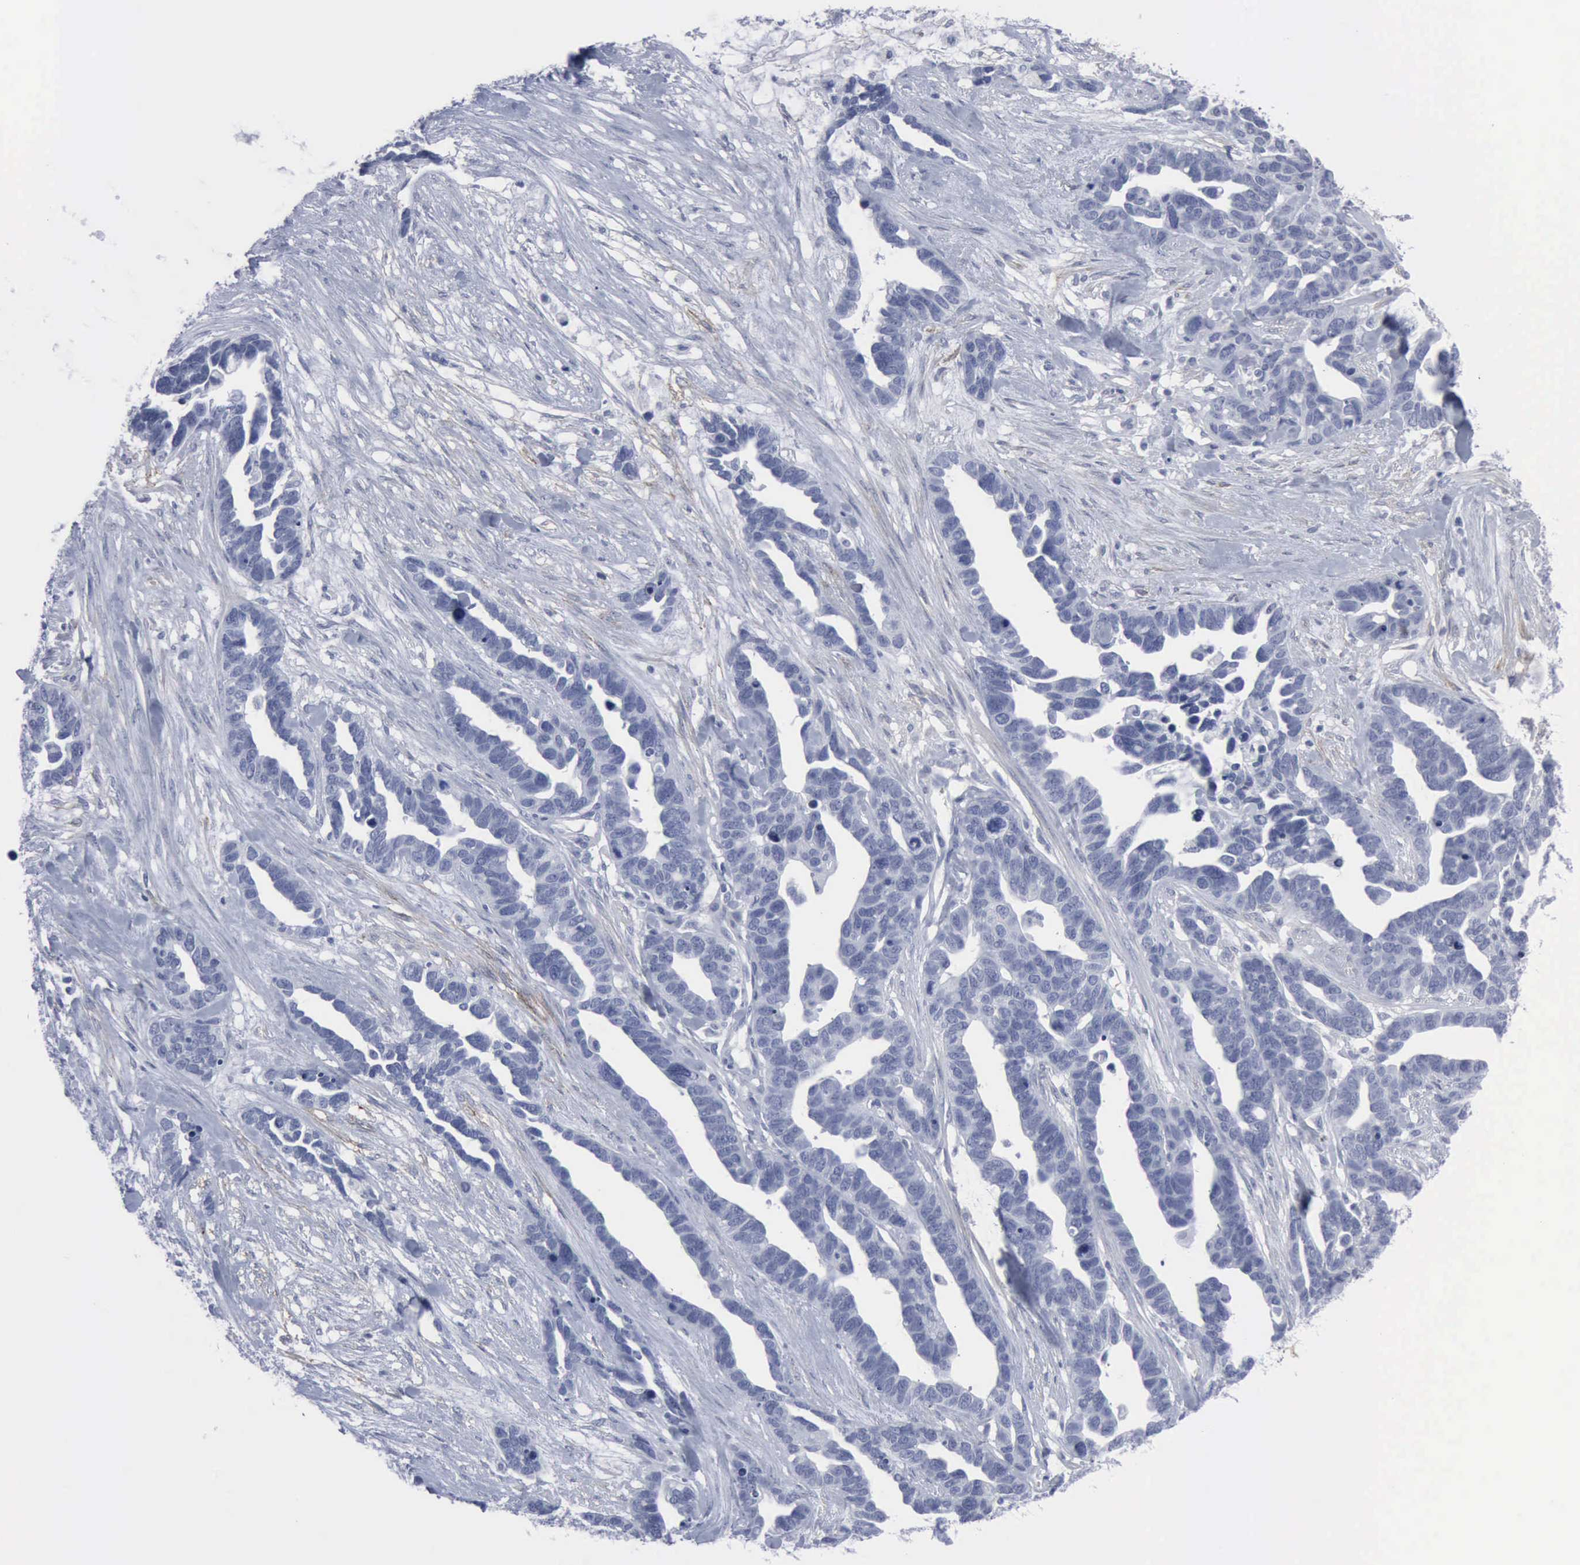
{"staining": {"intensity": "negative", "quantity": "none", "location": "none"}, "tissue": "ovarian cancer", "cell_type": "Tumor cells", "image_type": "cancer", "snomed": [{"axis": "morphology", "description": "Cystadenocarcinoma, serous, NOS"}, {"axis": "topography", "description": "Ovary"}], "caption": "Micrograph shows no protein positivity in tumor cells of serous cystadenocarcinoma (ovarian) tissue.", "gene": "VCAM1", "patient": {"sex": "female", "age": 54}}